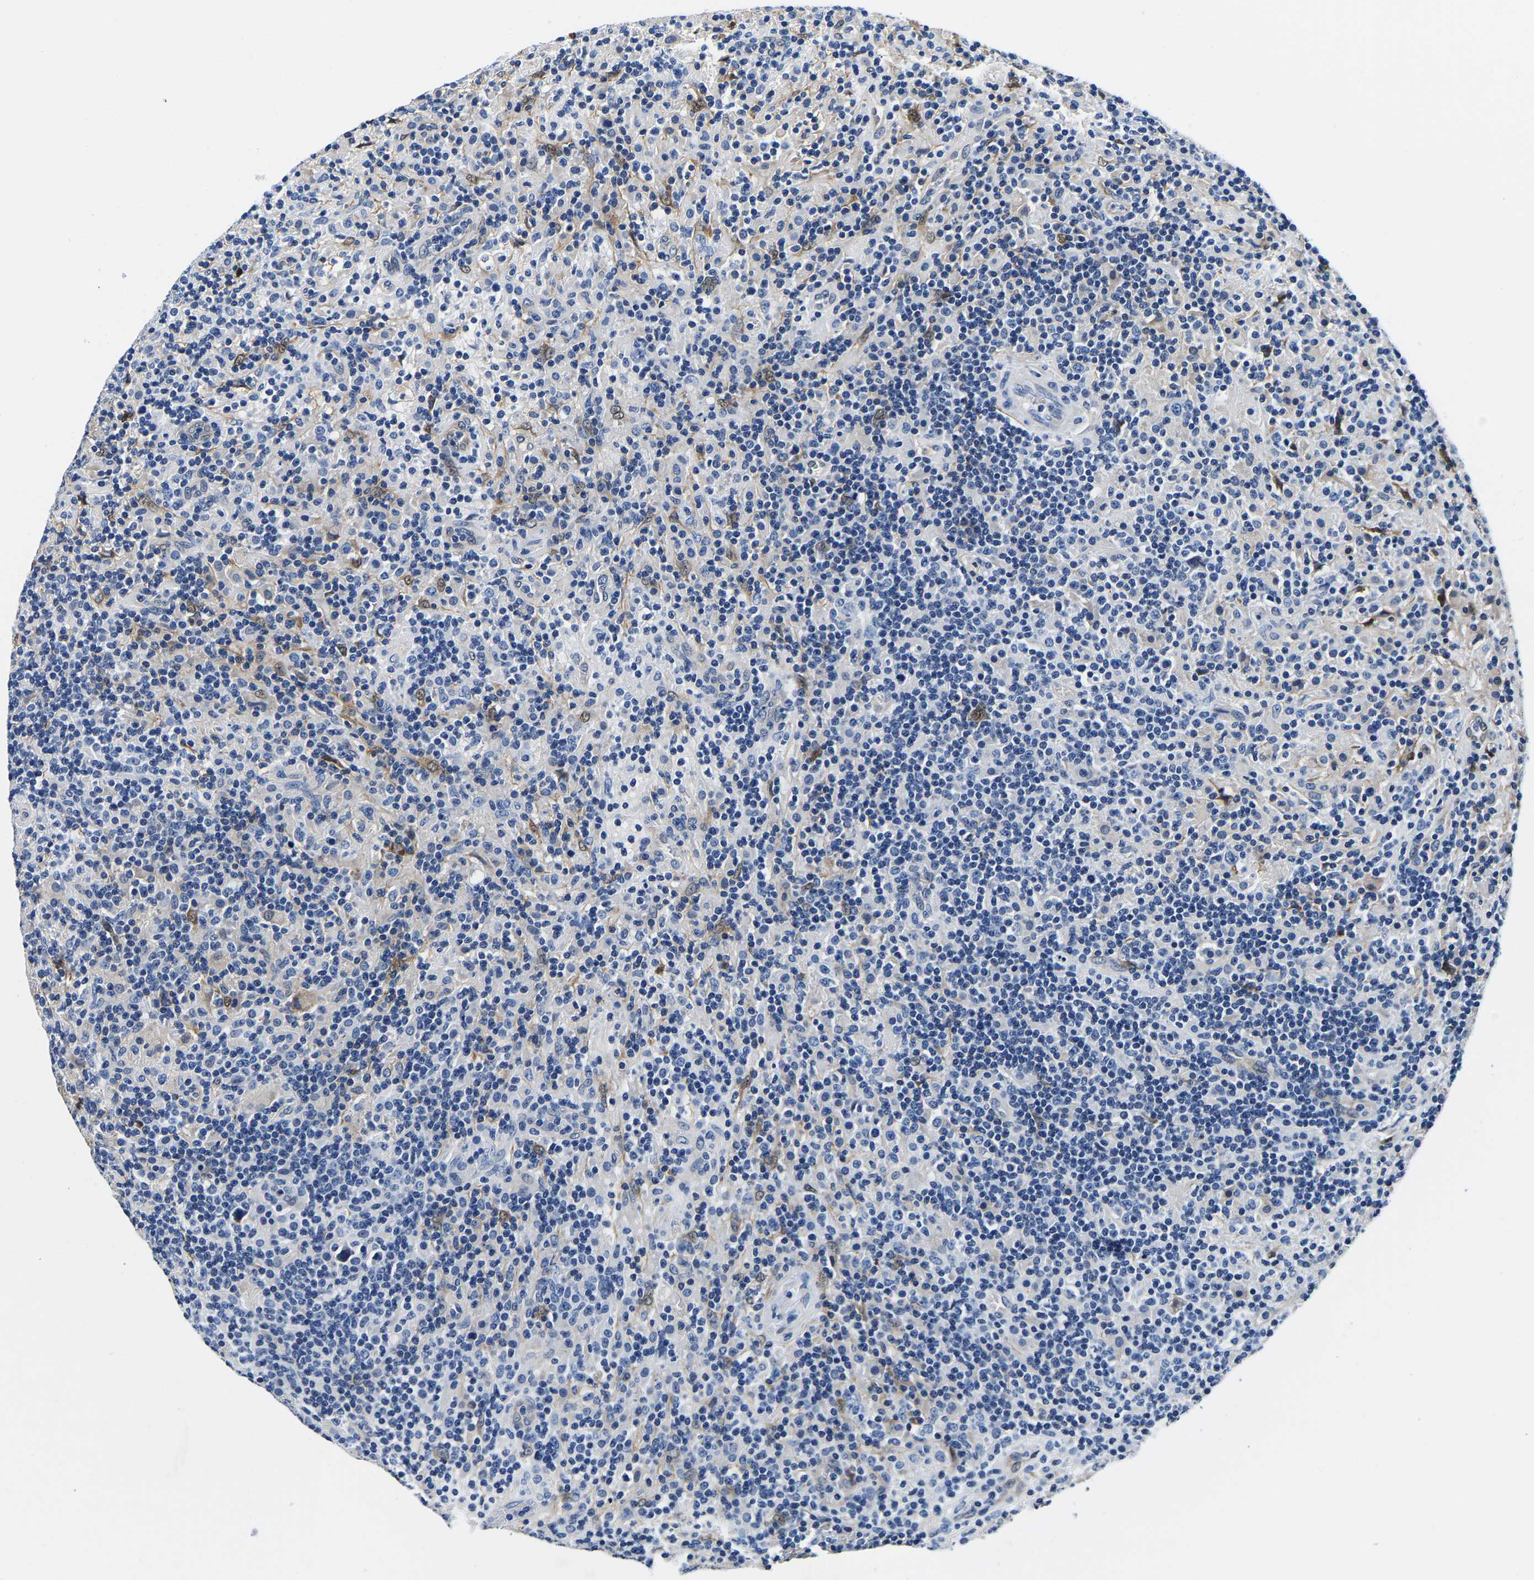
{"staining": {"intensity": "negative", "quantity": "none", "location": "none"}, "tissue": "lymphoma", "cell_type": "Tumor cells", "image_type": "cancer", "snomed": [{"axis": "morphology", "description": "Hodgkin's disease, NOS"}, {"axis": "topography", "description": "Lymph node"}], "caption": "This micrograph is of Hodgkin's disease stained with IHC to label a protein in brown with the nuclei are counter-stained blue. There is no expression in tumor cells.", "gene": "ACO1", "patient": {"sex": "male", "age": 70}}